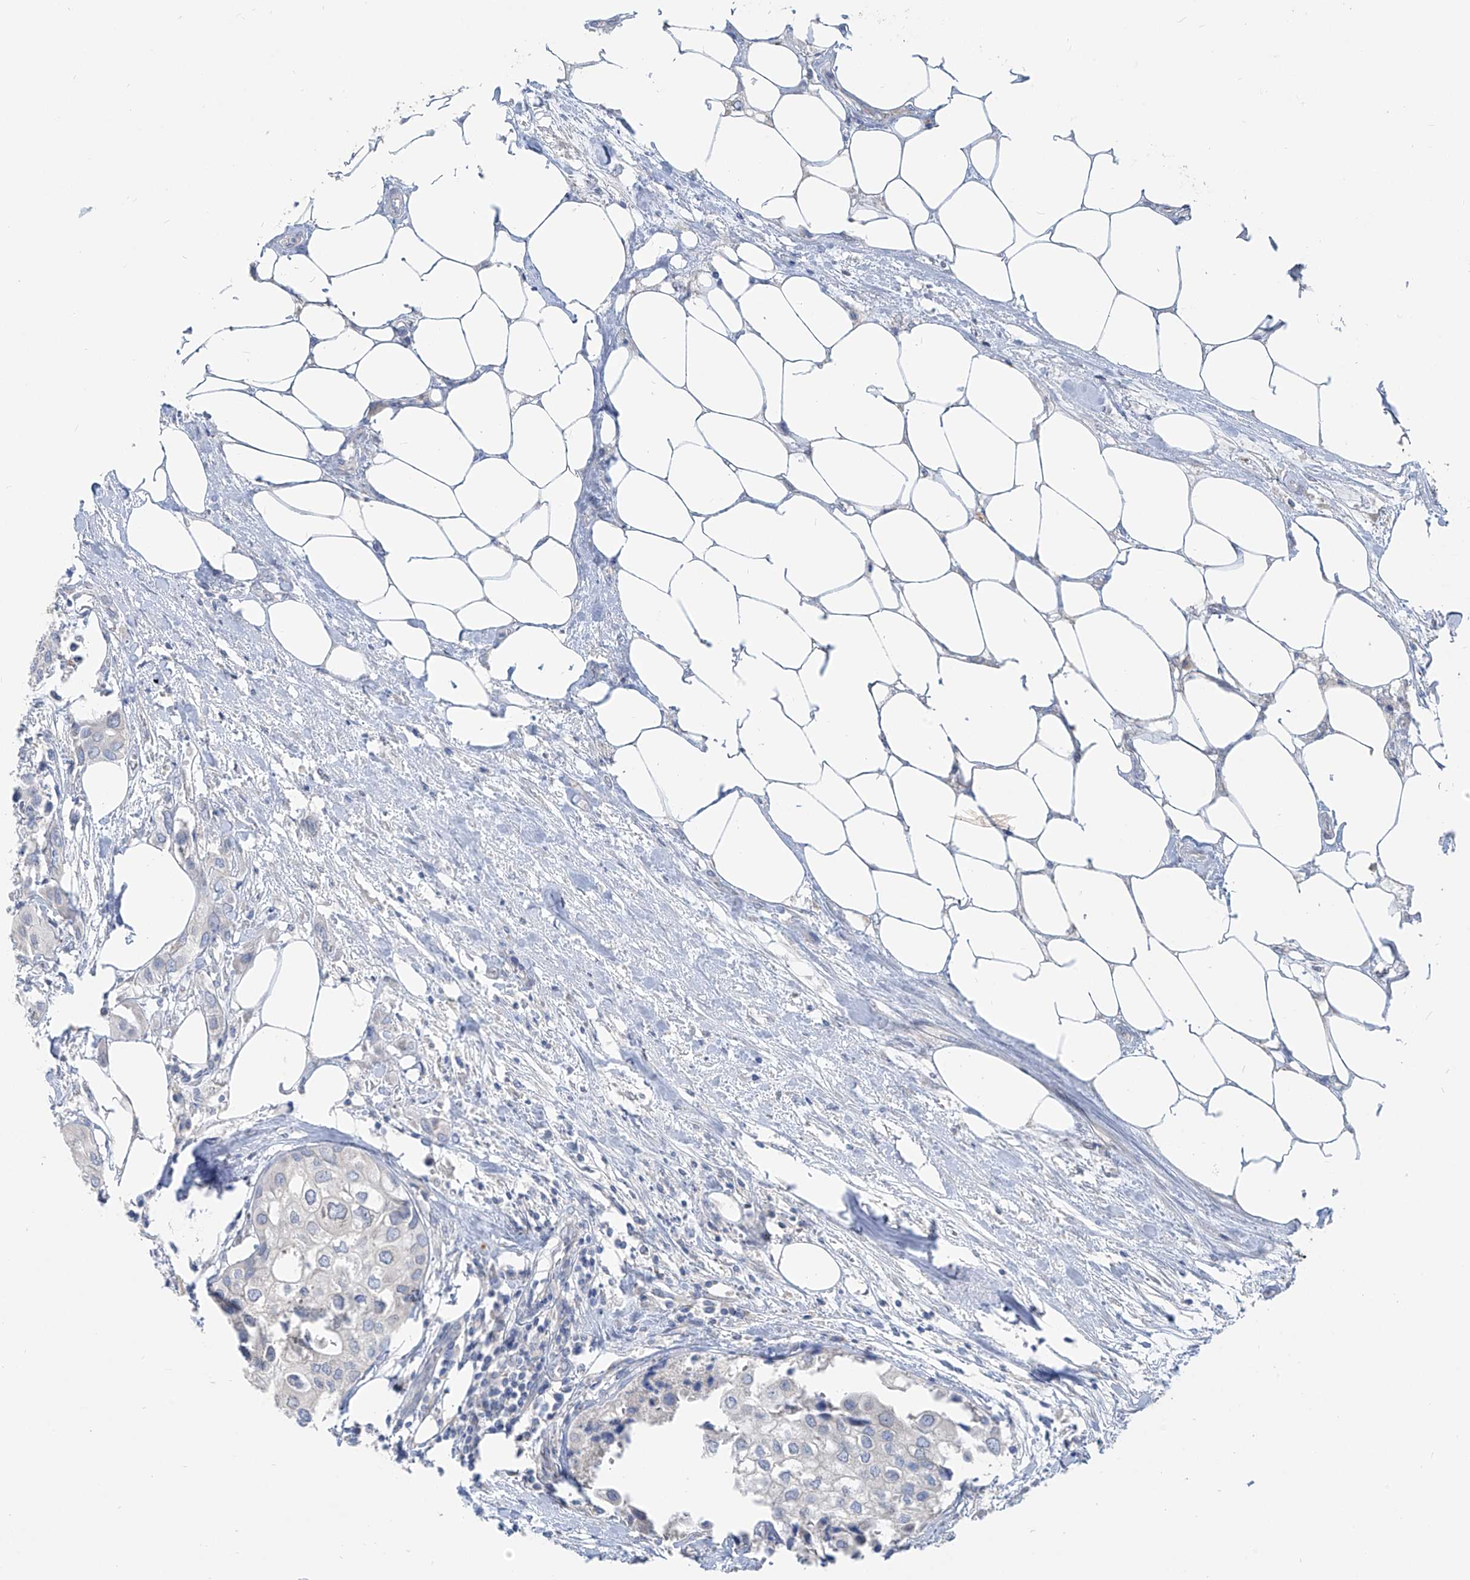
{"staining": {"intensity": "negative", "quantity": "none", "location": "none"}, "tissue": "urothelial cancer", "cell_type": "Tumor cells", "image_type": "cancer", "snomed": [{"axis": "morphology", "description": "Urothelial carcinoma, High grade"}, {"axis": "topography", "description": "Urinary bladder"}], "caption": "This is a micrograph of IHC staining of high-grade urothelial carcinoma, which shows no staining in tumor cells.", "gene": "KRTAP25-1", "patient": {"sex": "male", "age": 64}}